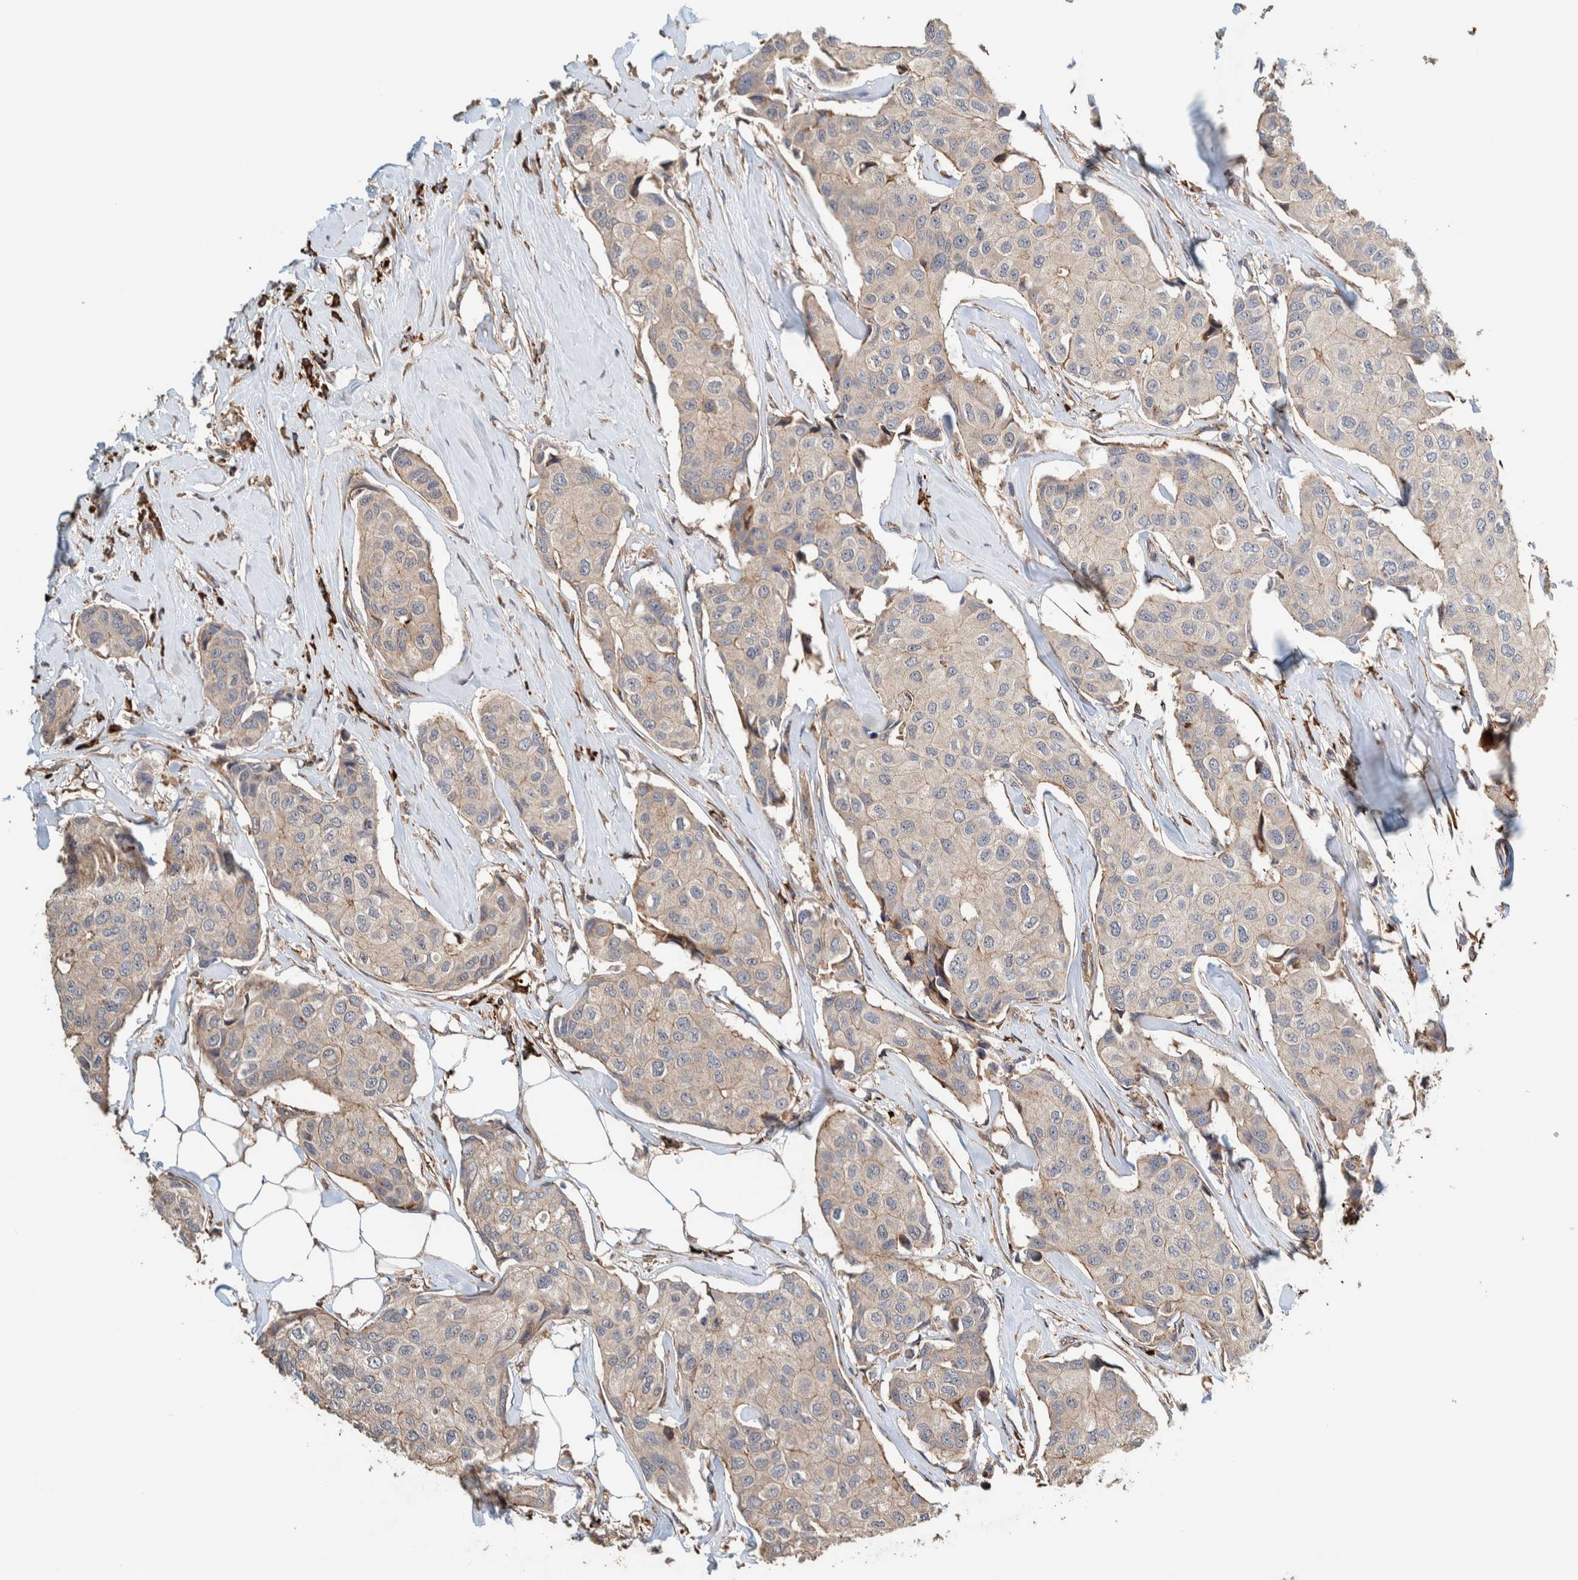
{"staining": {"intensity": "weak", "quantity": "25%-75%", "location": "cytoplasmic/membranous"}, "tissue": "breast cancer", "cell_type": "Tumor cells", "image_type": "cancer", "snomed": [{"axis": "morphology", "description": "Duct carcinoma"}, {"axis": "topography", "description": "Breast"}], "caption": "DAB (3,3'-diaminobenzidine) immunohistochemical staining of breast cancer (intraductal carcinoma) displays weak cytoplasmic/membranous protein expression in about 25%-75% of tumor cells.", "gene": "PLA2G3", "patient": {"sex": "female", "age": 80}}